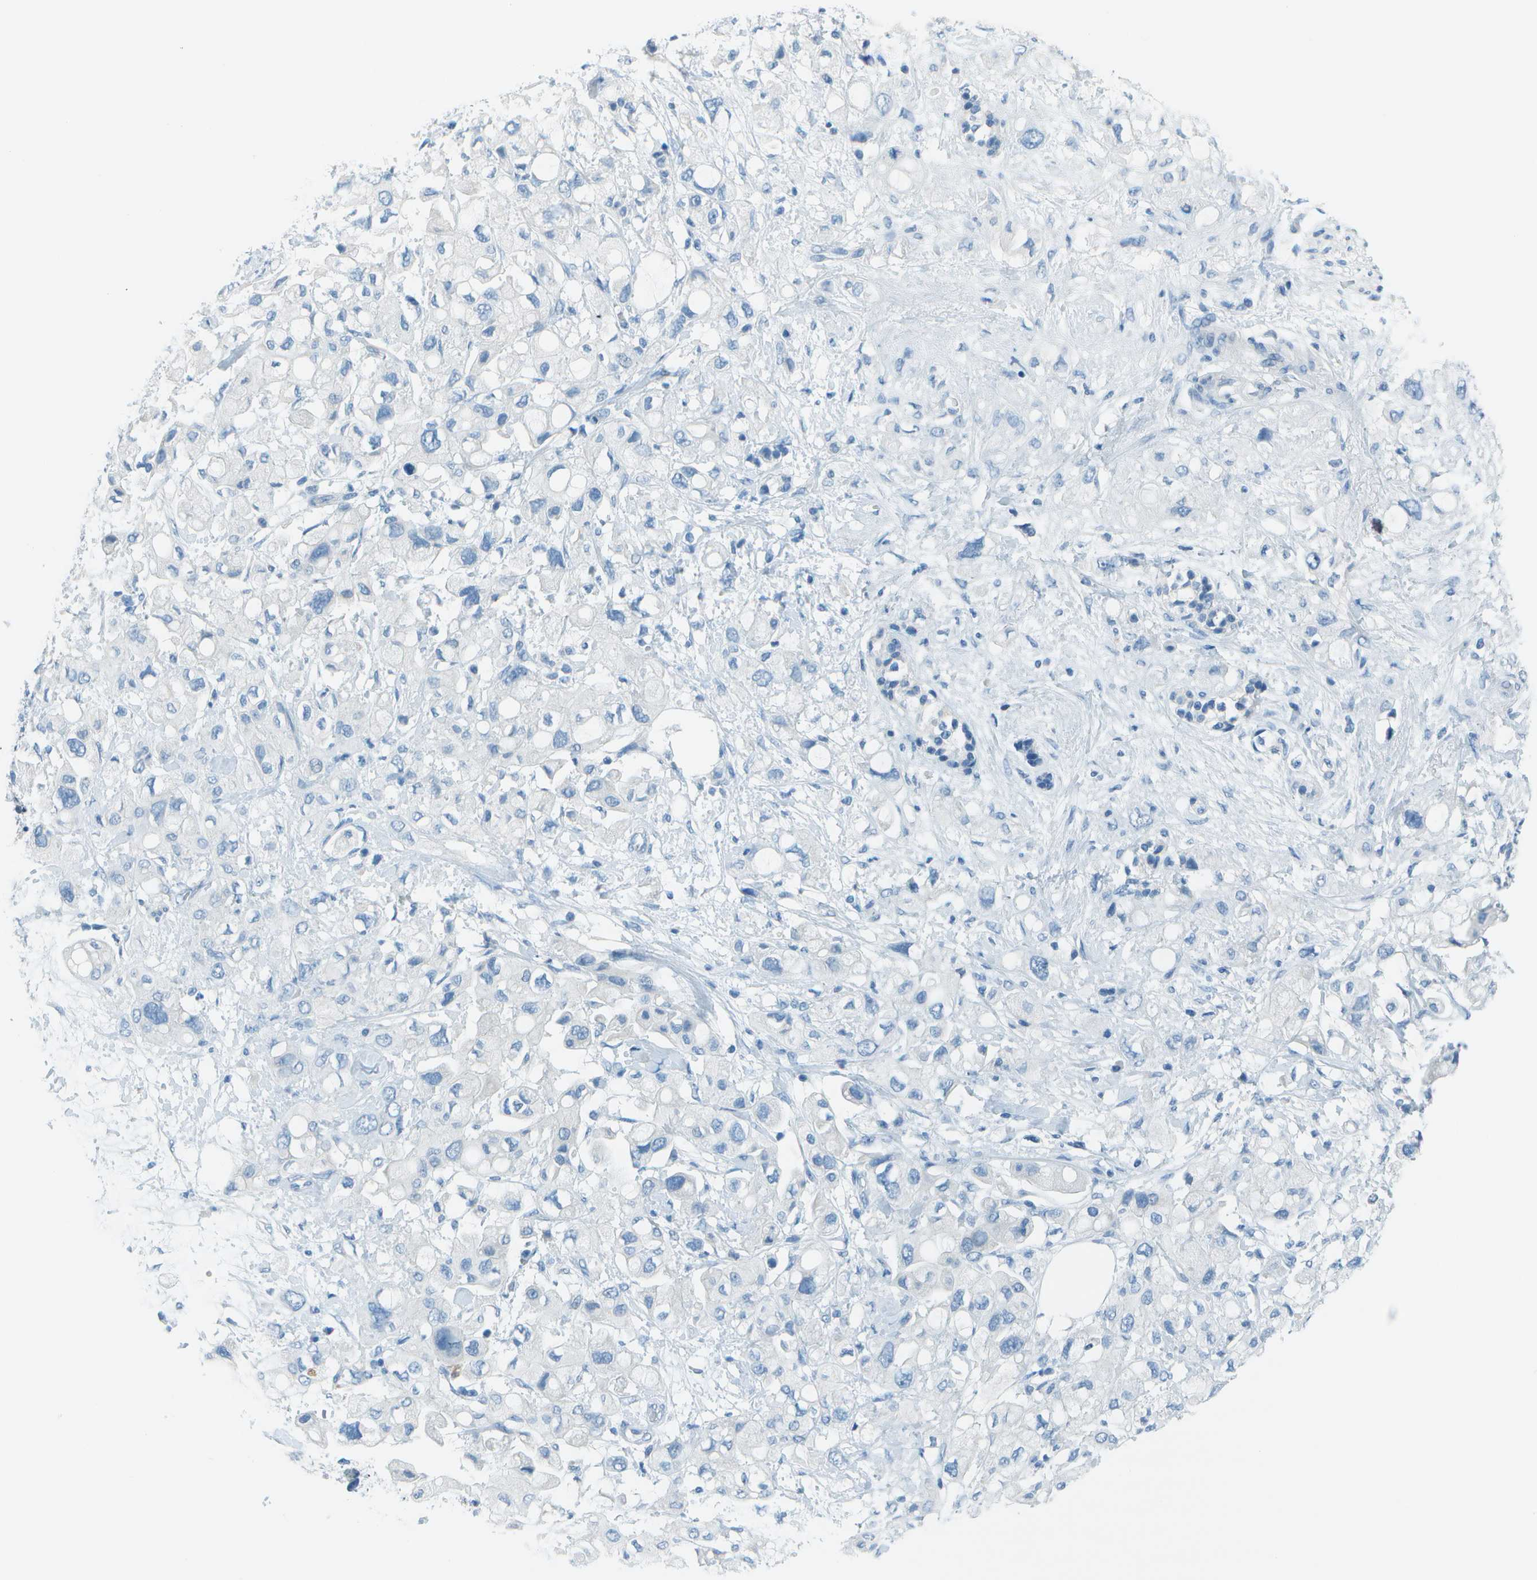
{"staining": {"intensity": "negative", "quantity": "none", "location": "none"}, "tissue": "pancreatic cancer", "cell_type": "Tumor cells", "image_type": "cancer", "snomed": [{"axis": "morphology", "description": "Adenocarcinoma, NOS"}, {"axis": "topography", "description": "Pancreas"}], "caption": "Immunohistochemistry (IHC) micrograph of pancreatic cancer (adenocarcinoma) stained for a protein (brown), which demonstrates no positivity in tumor cells. Brightfield microscopy of immunohistochemistry (IHC) stained with DAB (brown) and hematoxylin (blue), captured at high magnification.", "gene": "FGF1", "patient": {"sex": "female", "age": 56}}